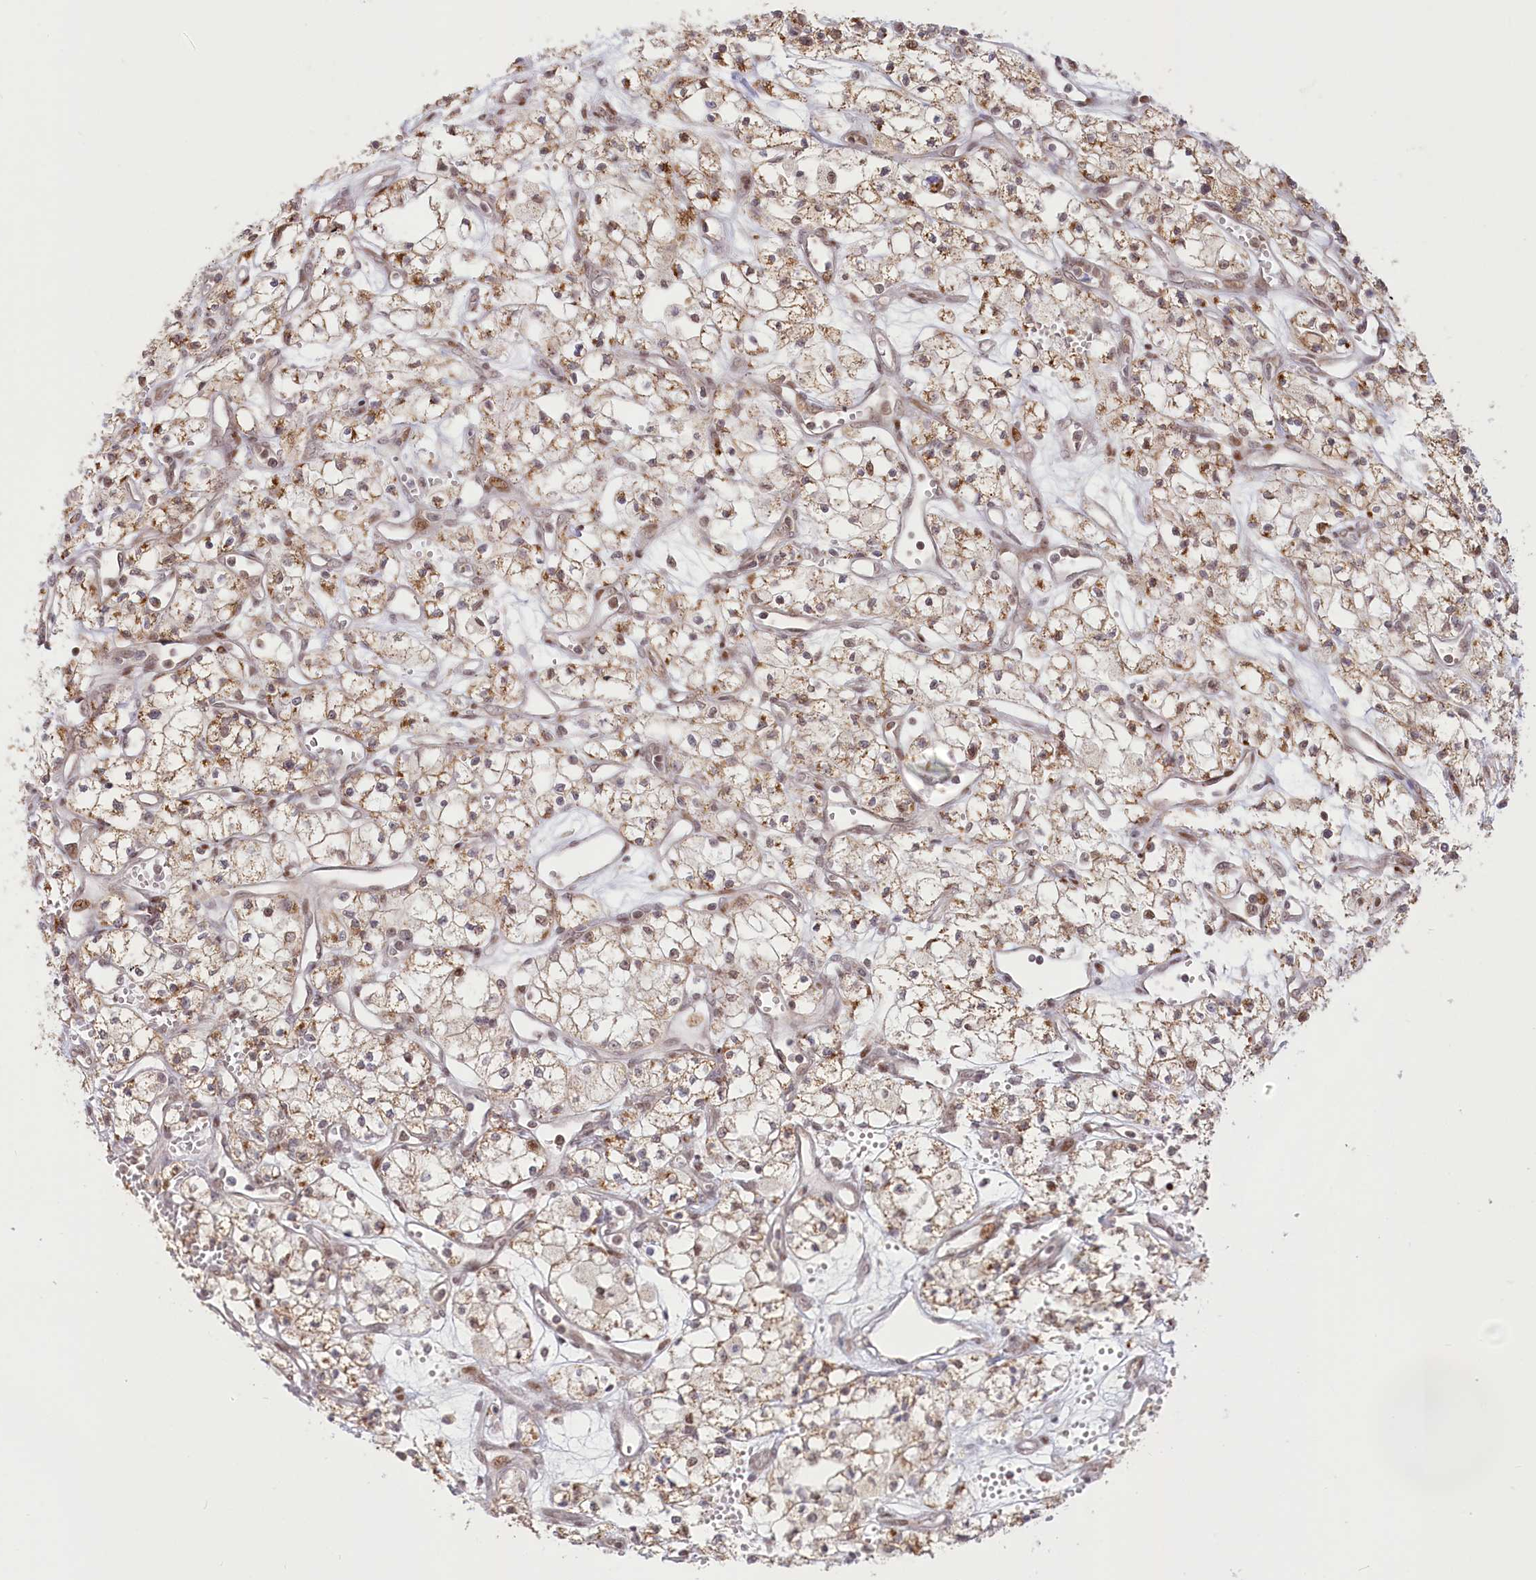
{"staining": {"intensity": "moderate", "quantity": "25%-75%", "location": "cytoplasmic/membranous"}, "tissue": "renal cancer", "cell_type": "Tumor cells", "image_type": "cancer", "snomed": [{"axis": "morphology", "description": "Adenocarcinoma, NOS"}, {"axis": "topography", "description": "Kidney"}], "caption": "An image showing moderate cytoplasmic/membranous staining in about 25%-75% of tumor cells in renal cancer (adenocarcinoma), as visualized by brown immunohistochemical staining.", "gene": "PYURF", "patient": {"sex": "male", "age": 59}}